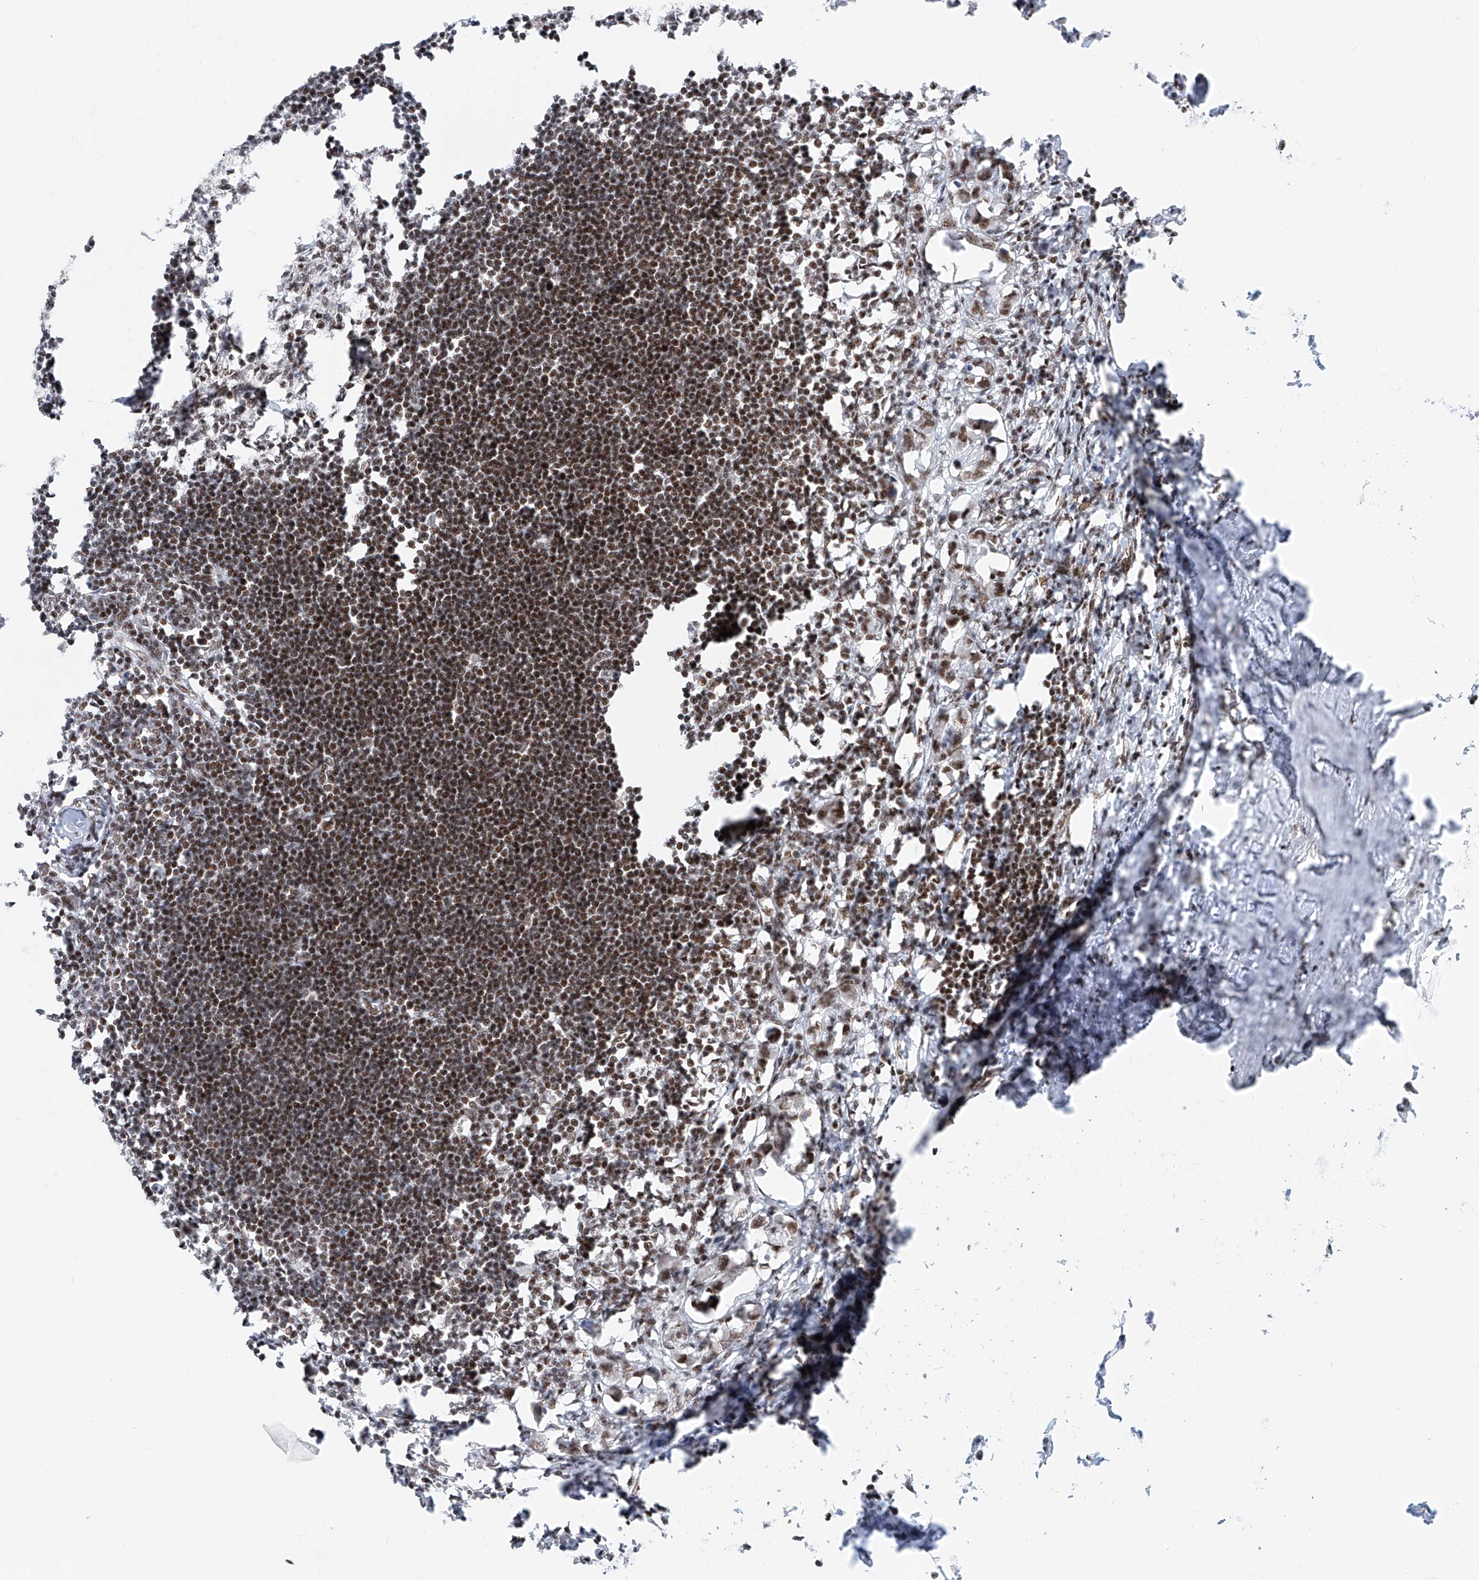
{"staining": {"intensity": "moderate", "quantity": ">75%", "location": "nuclear"}, "tissue": "lymph node", "cell_type": "Germinal center cells", "image_type": "normal", "snomed": [{"axis": "morphology", "description": "Normal tissue, NOS"}, {"axis": "morphology", "description": "Malignant melanoma, Metastatic site"}, {"axis": "topography", "description": "Lymph node"}], "caption": "Germinal center cells show medium levels of moderate nuclear positivity in about >75% of cells in unremarkable lymph node.", "gene": "TAF4", "patient": {"sex": "male", "age": 41}}